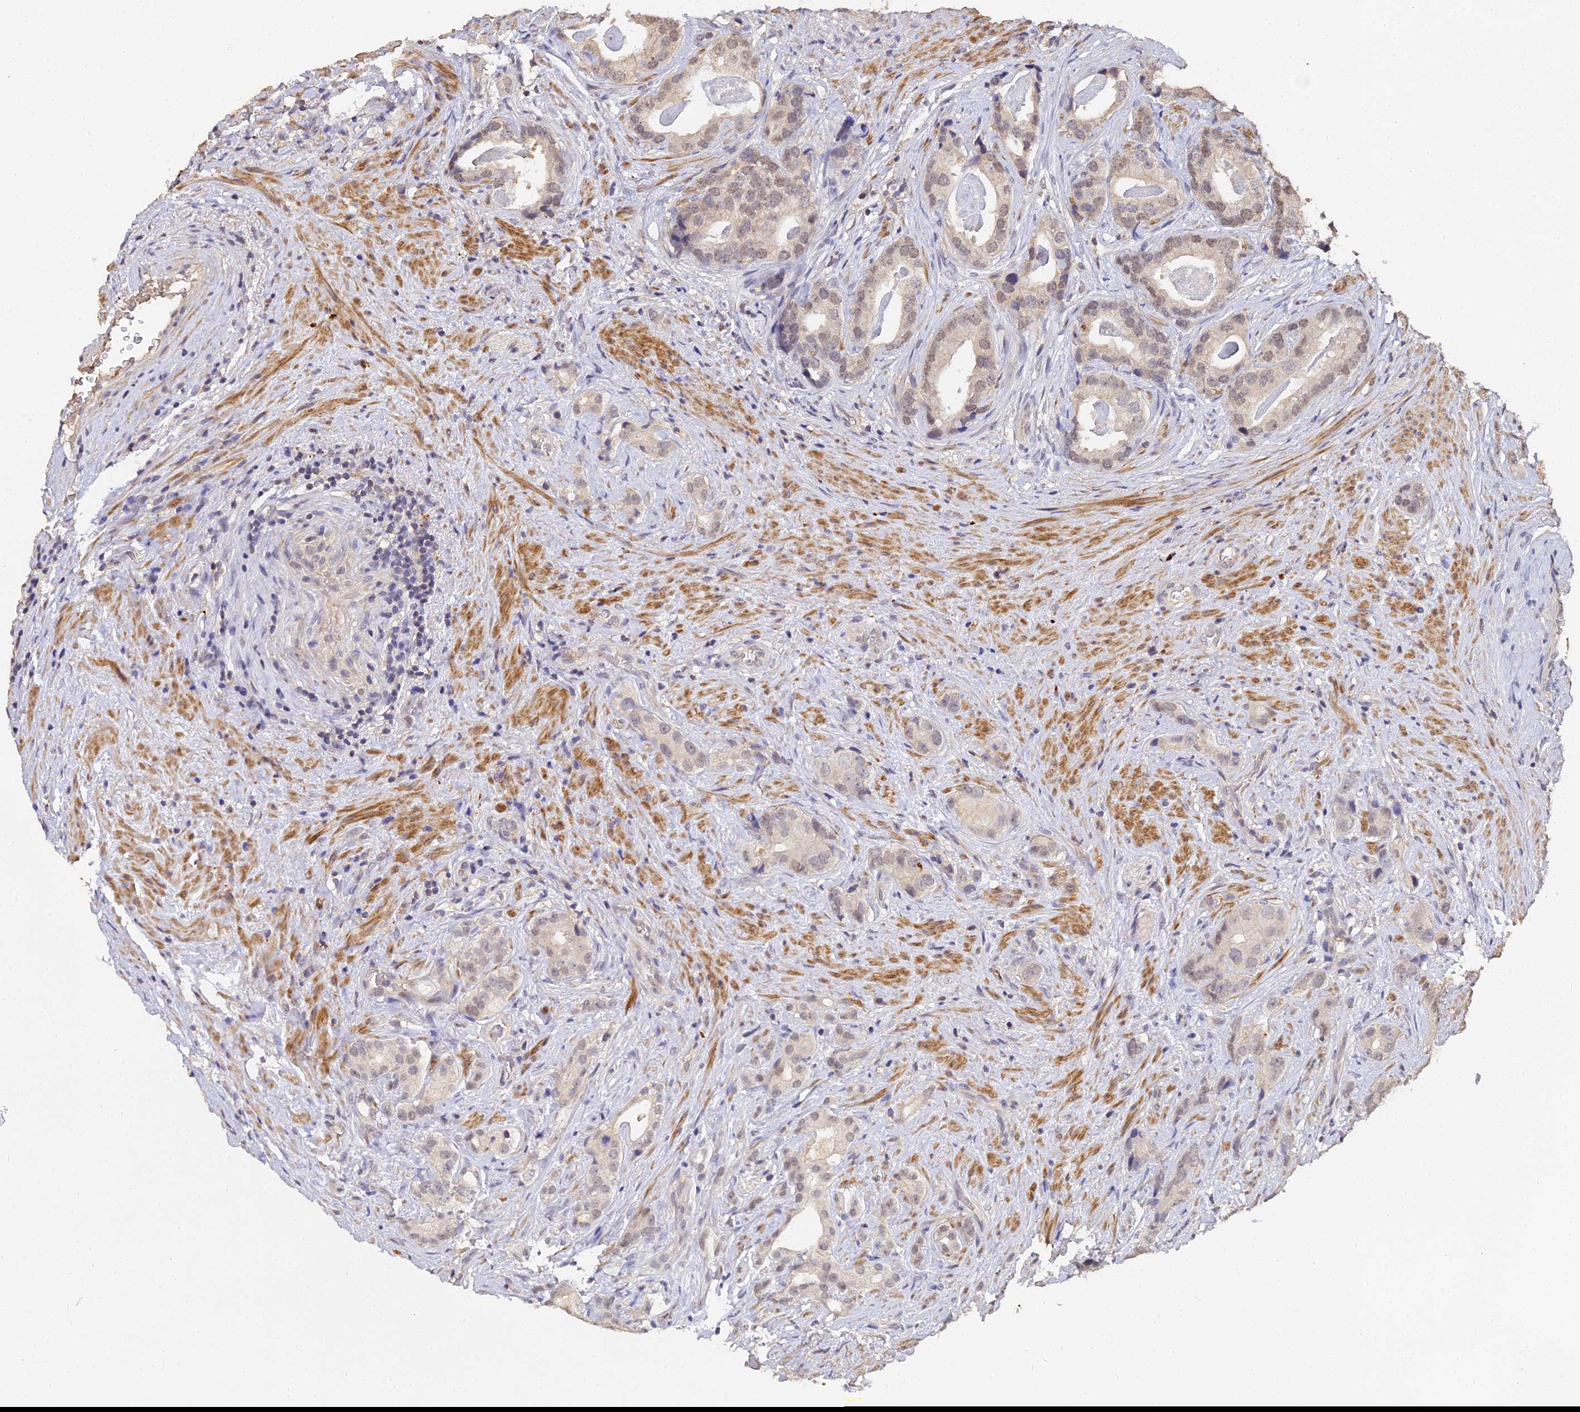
{"staining": {"intensity": "weak", "quantity": "<25%", "location": "nuclear"}, "tissue": "prostate cancer", "cell_type": "Tumor cells", "image_type": "cancer", "snomed": [{"axis": "morphology", "description": "Adenocarcinoma, Low grade"}, {"axis": "topography", "description": "Prostate"}], "caption": "The histopathology image exhibits no staining of tumor cells in low-grade adenocarcinoma (prostate).", "gene": "LSM5", "patient": {"sex": "male", "age": 71}}